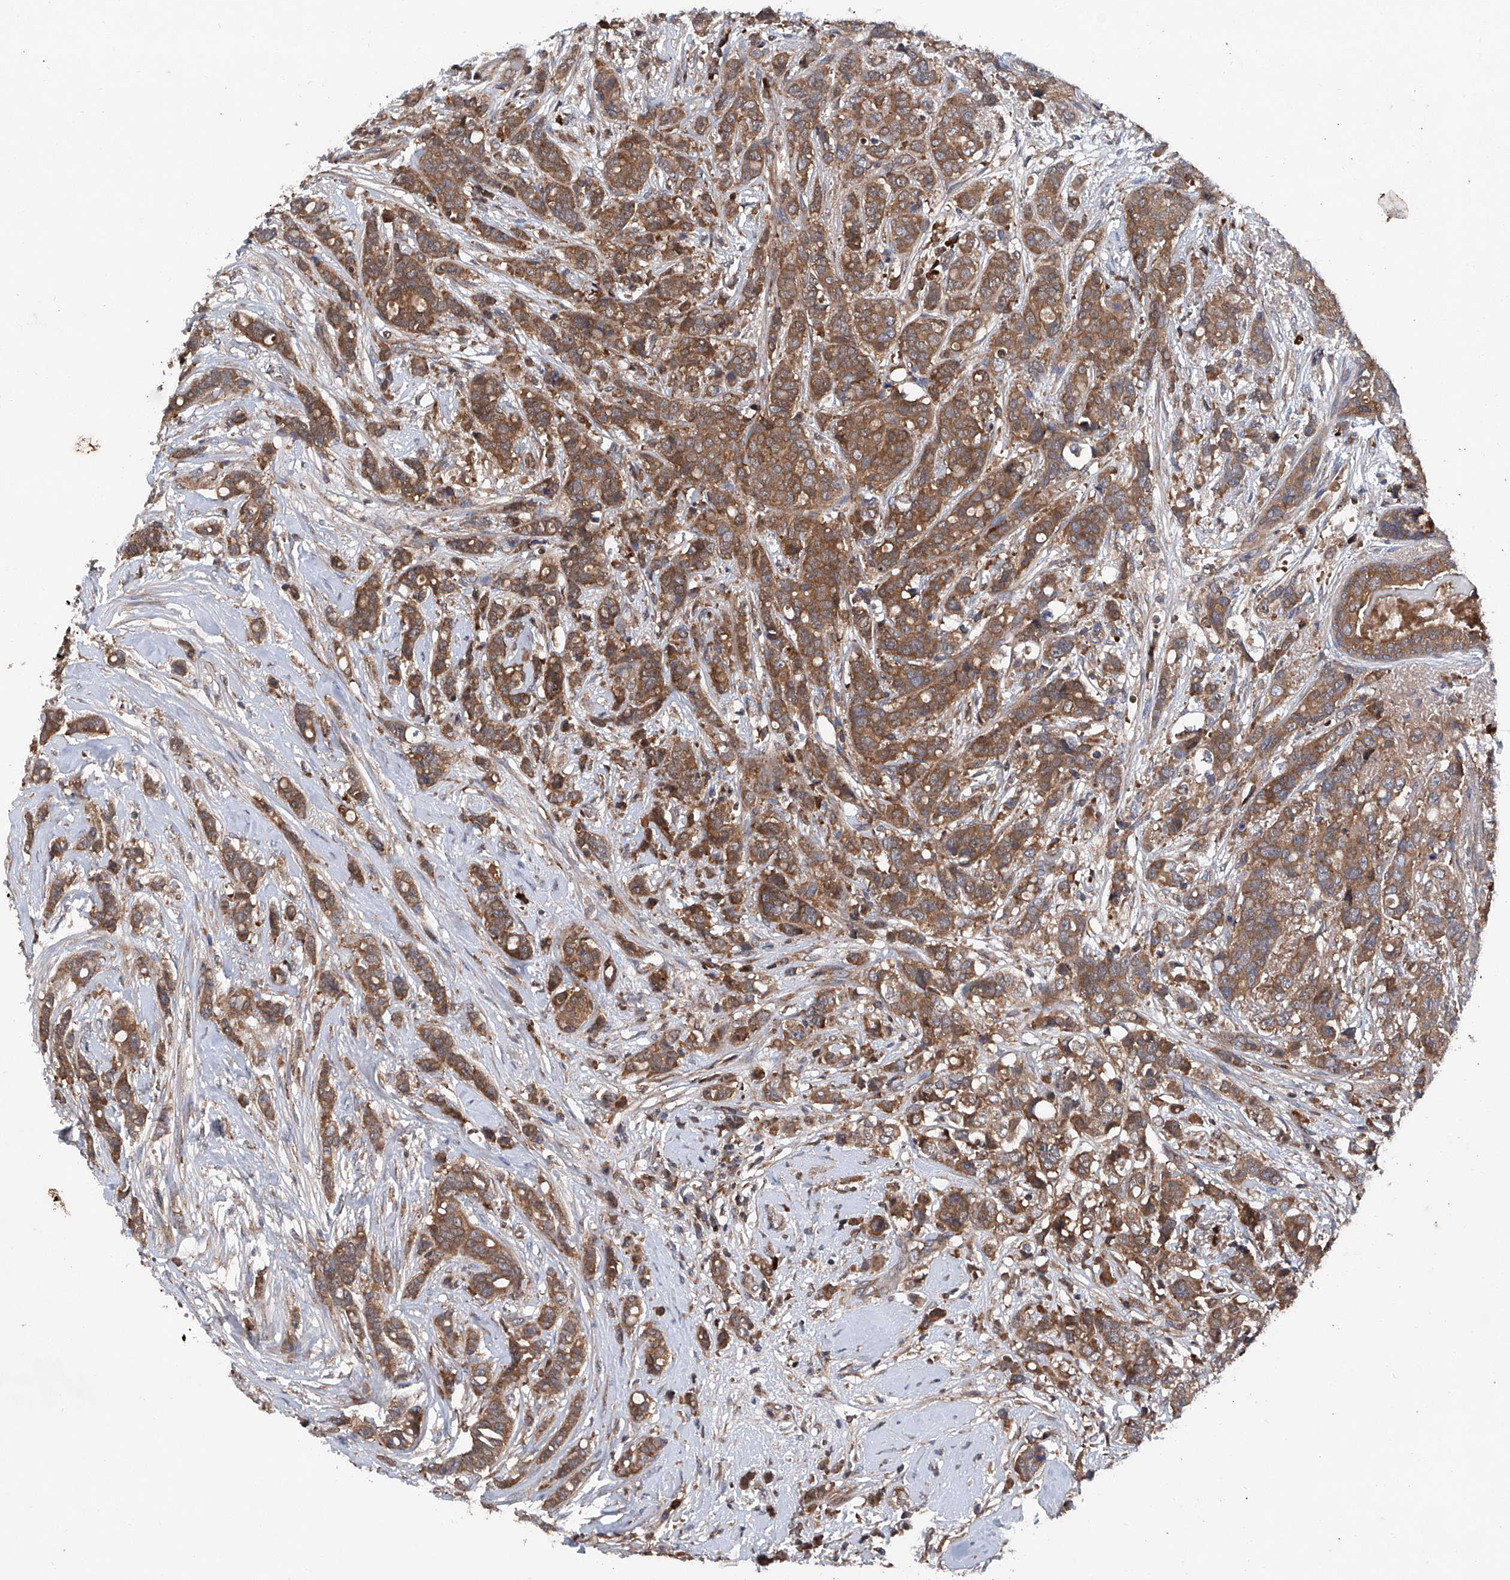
{"staining": {"intensity": "moderate", "quantity": ">75%", "location": "cytoplasmic/membranous"}, "tissue": "breast cancer", "cell_type": "Tumor cells", "image_type": "cancer", "snomed": [{"axis": "morphology", "description": "Lobular carcinoma"}, {"axis": "topography", "description": "Breast"}], "caption": "The histopathology image demonstrates staining of breast cancer (lobular carcinoma), revealing moderate cytoplasmic/membranous protein positivity (brown color) within tumor cells.", "gene": "ASCC3", "patient": {"sex": "female", "age": 51}}